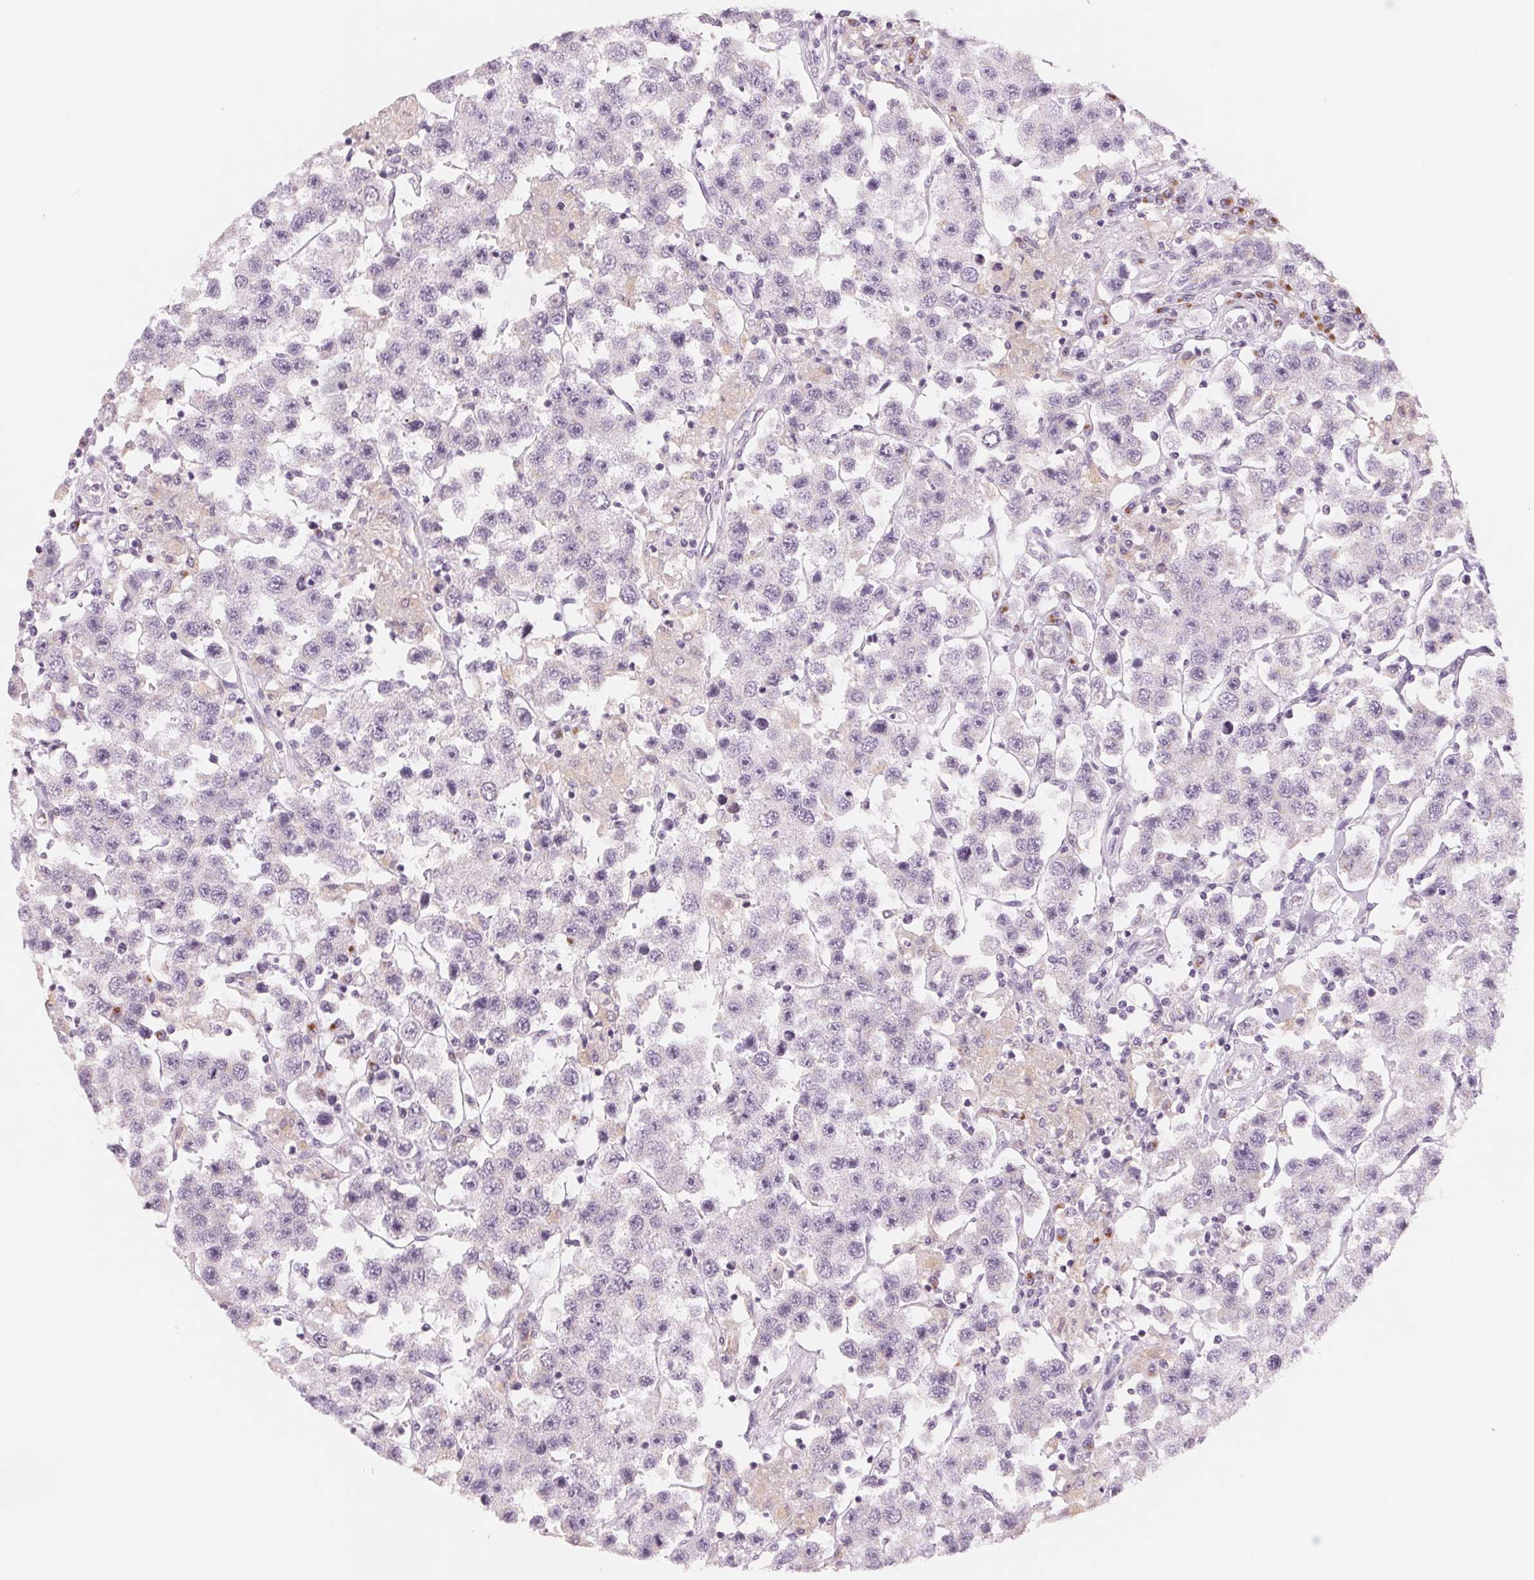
{"staining": {"intensity": "negative", "quantity": "none", "location": "none"}, "tissue": "testis cancer", "cell_type": "Tumor cells", "image_type": "cancer", "snomed": [{"axis": "morphology", "description": "Seminoma, NOS"}, {"axis": "topography", "description": "Testis"}], "caption": "Immunohistochemistry of testis cancer exhibits no staining in tumor cells.", "gene": "IL9R", "patient": {"sex": "male", "age": 45}}